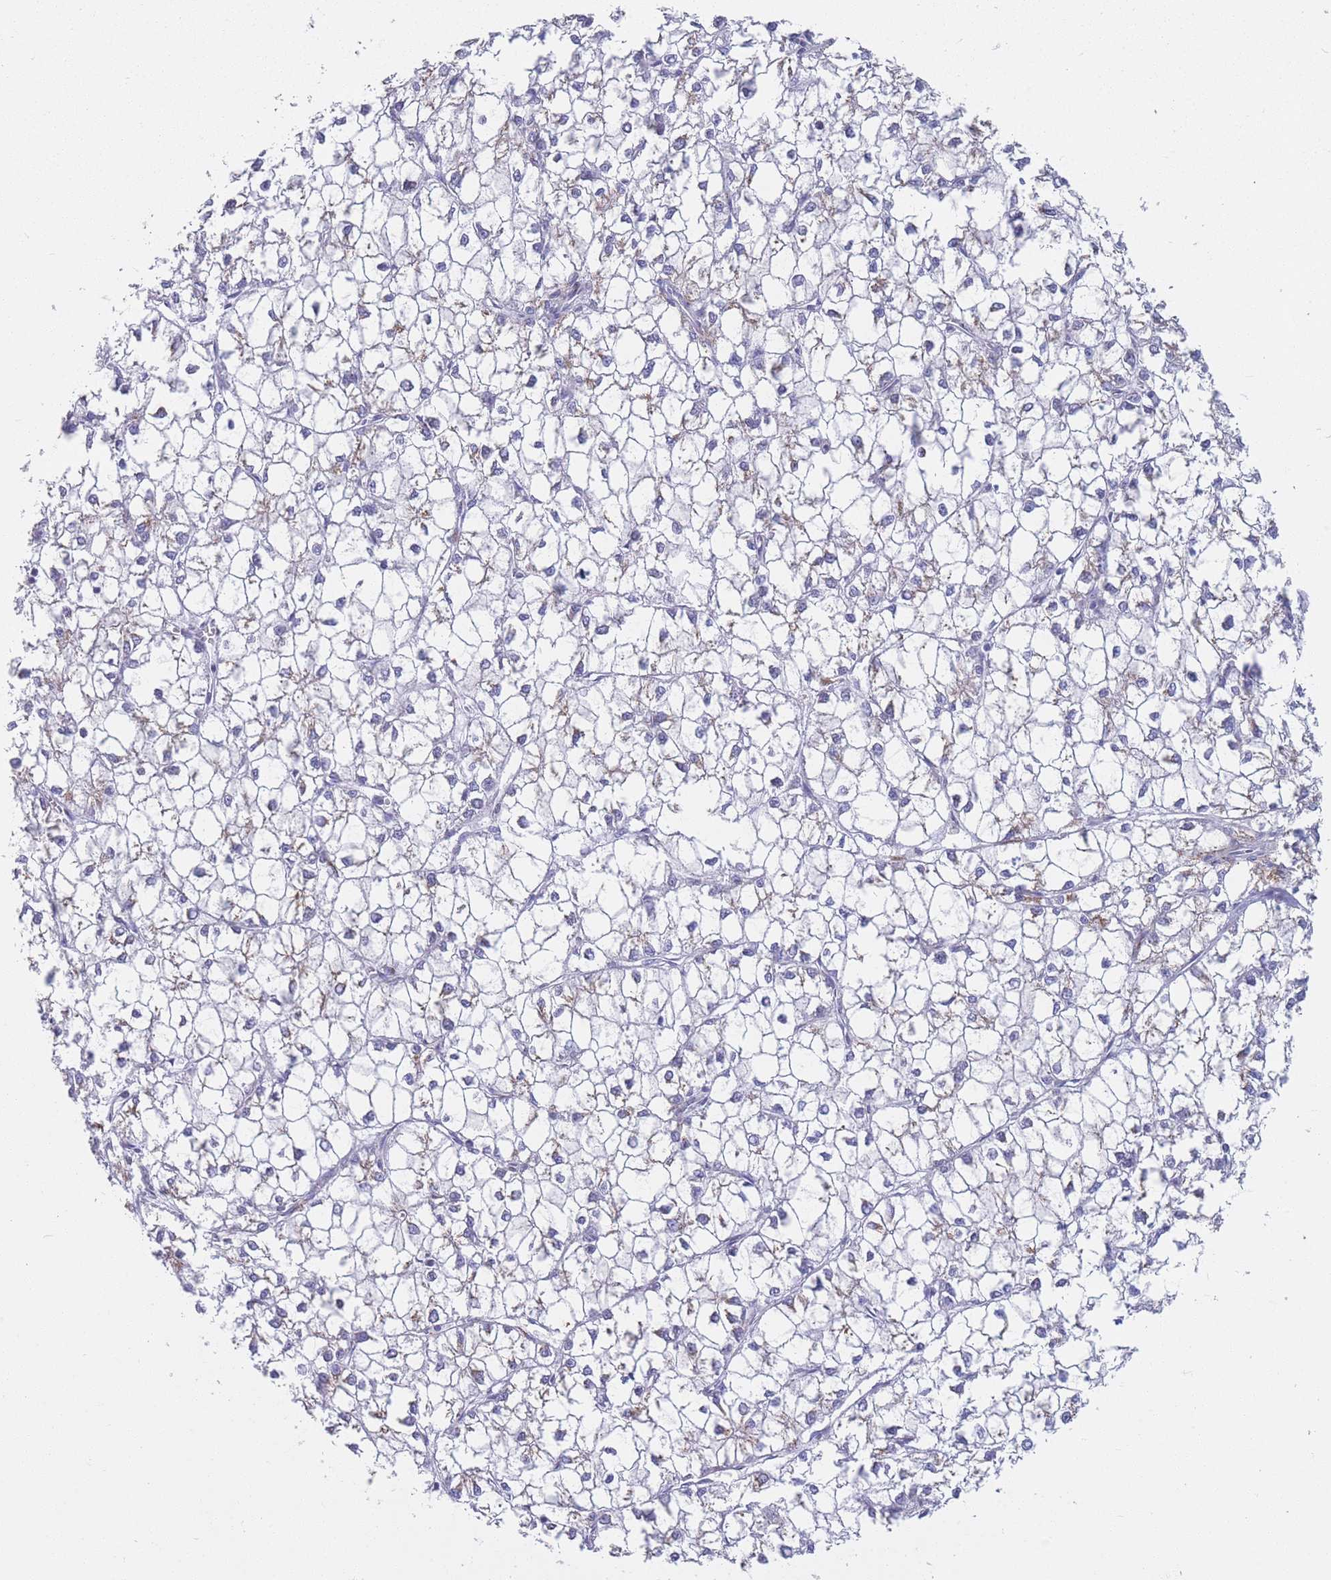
{"staining": {"intensity": "negative", "quantity": "none", "location": "none"}, "tissue": "liver cancer", "cell_type": "Tumor cells", "image_type": "cancer", "snomed": [{"axis": "morphology", "description": "Carcinoma, Hepatocellular, NOS"}, {"axis": "topography", "description": "Liver"}], "caption": "High power microscopy micrograph of an immunohistochemistry (IHC) micrograph of liver hepatocellular carcinoma, revealing no significant expression in tumor cells.", "gene": "MRPL30", "patient": {"sex": "female", "age": 43}}